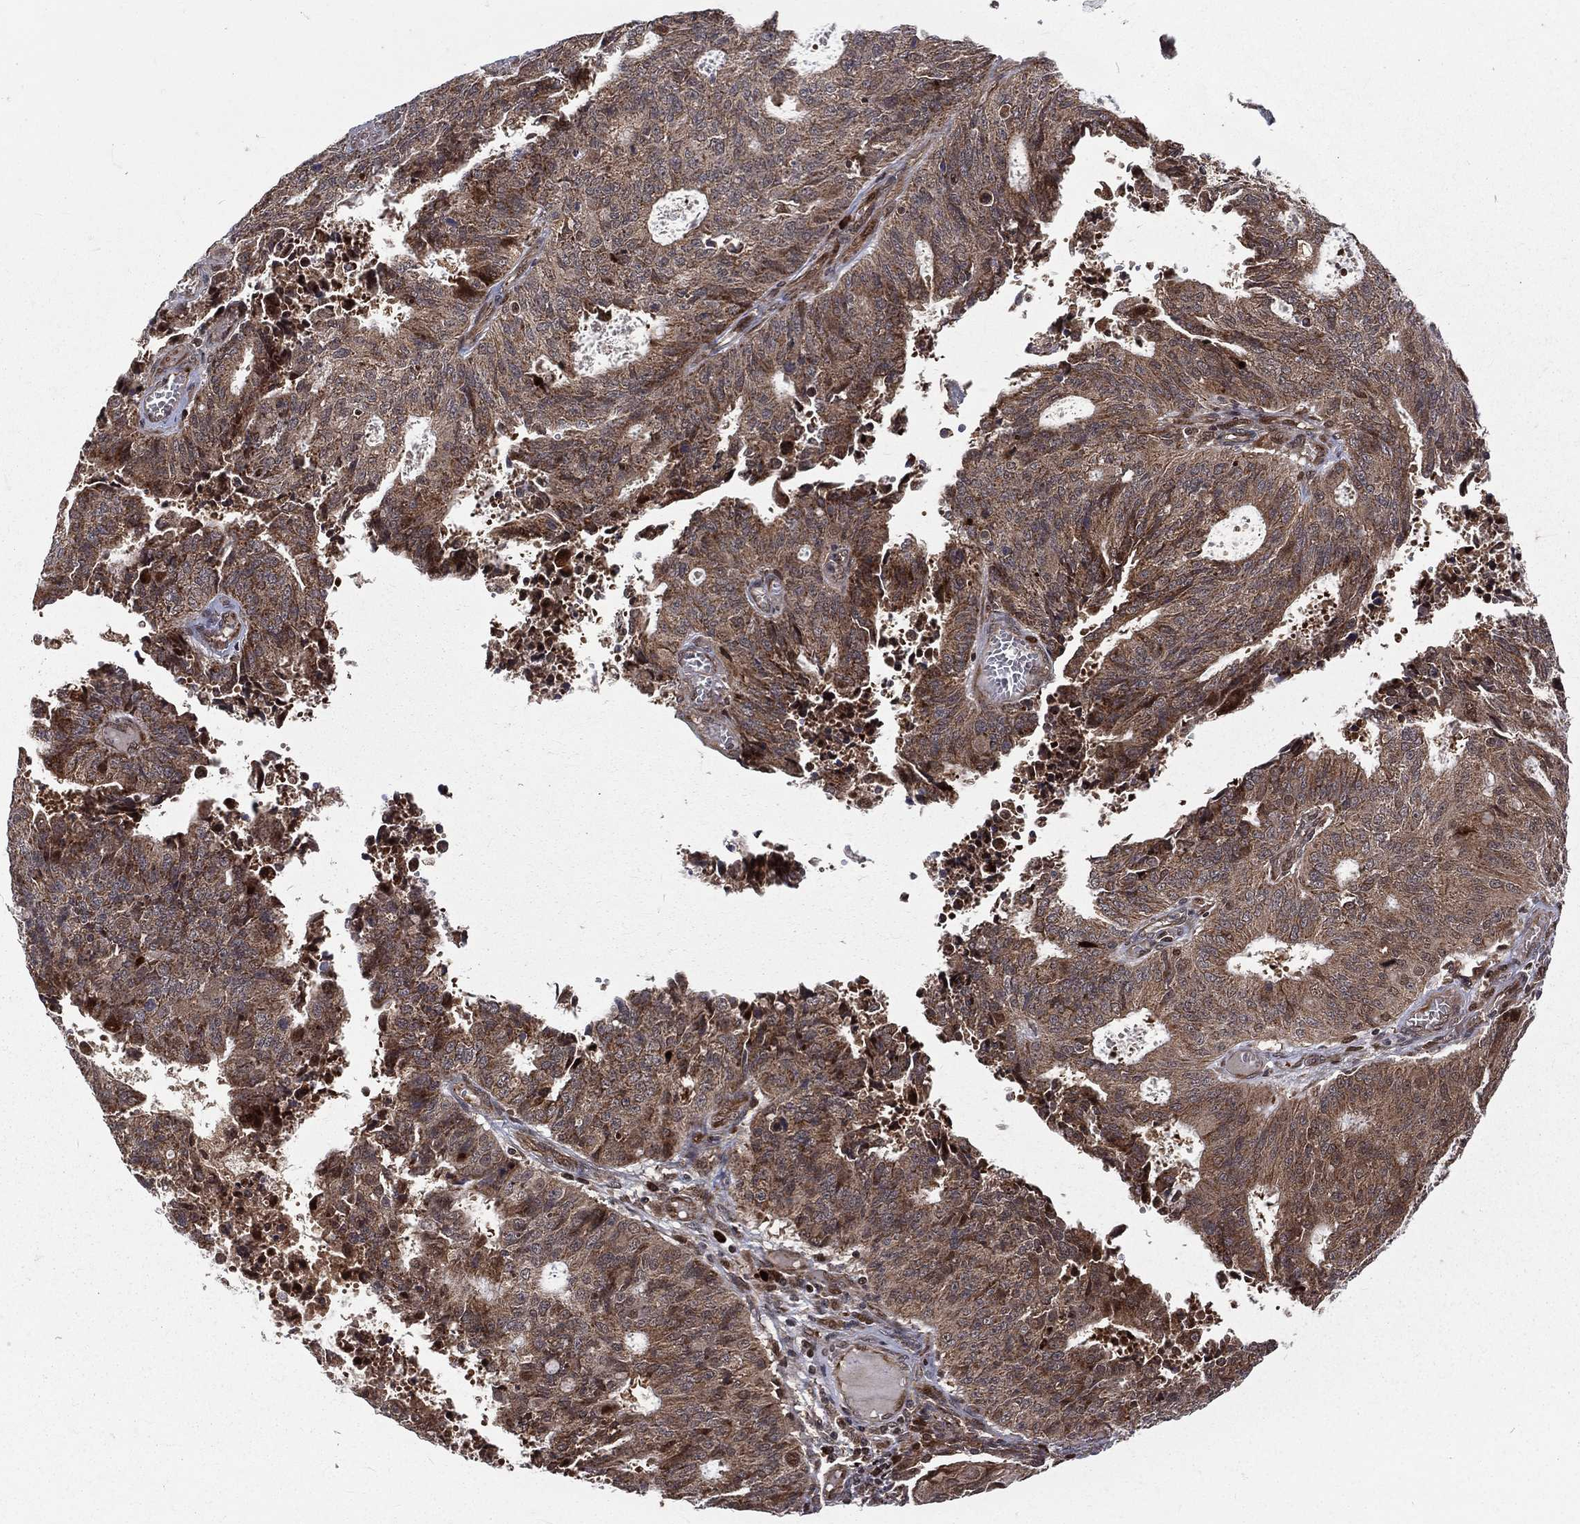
{"staining": {"intensity": "moderate", "quantity": ">75%", "location": "cytoplasmic/membranous"}, "tissue": "endometrial cancer", "cell_type": "Tumor cells", "image_type": "cancer", "snomed": [{"axis": "morphology", "description": "Adenocarcinoma, NOS"}, {"axis": "topography", "description": "Endometrium"}], "caption": "Protein analysis of adenocarcinoma (endometrial) tissue reveals moderate cytoplasmic/membranous staining in about >75% of tumor cells.", "gene": "MDM2", "patient": {"sex": "female", "age": 82}}